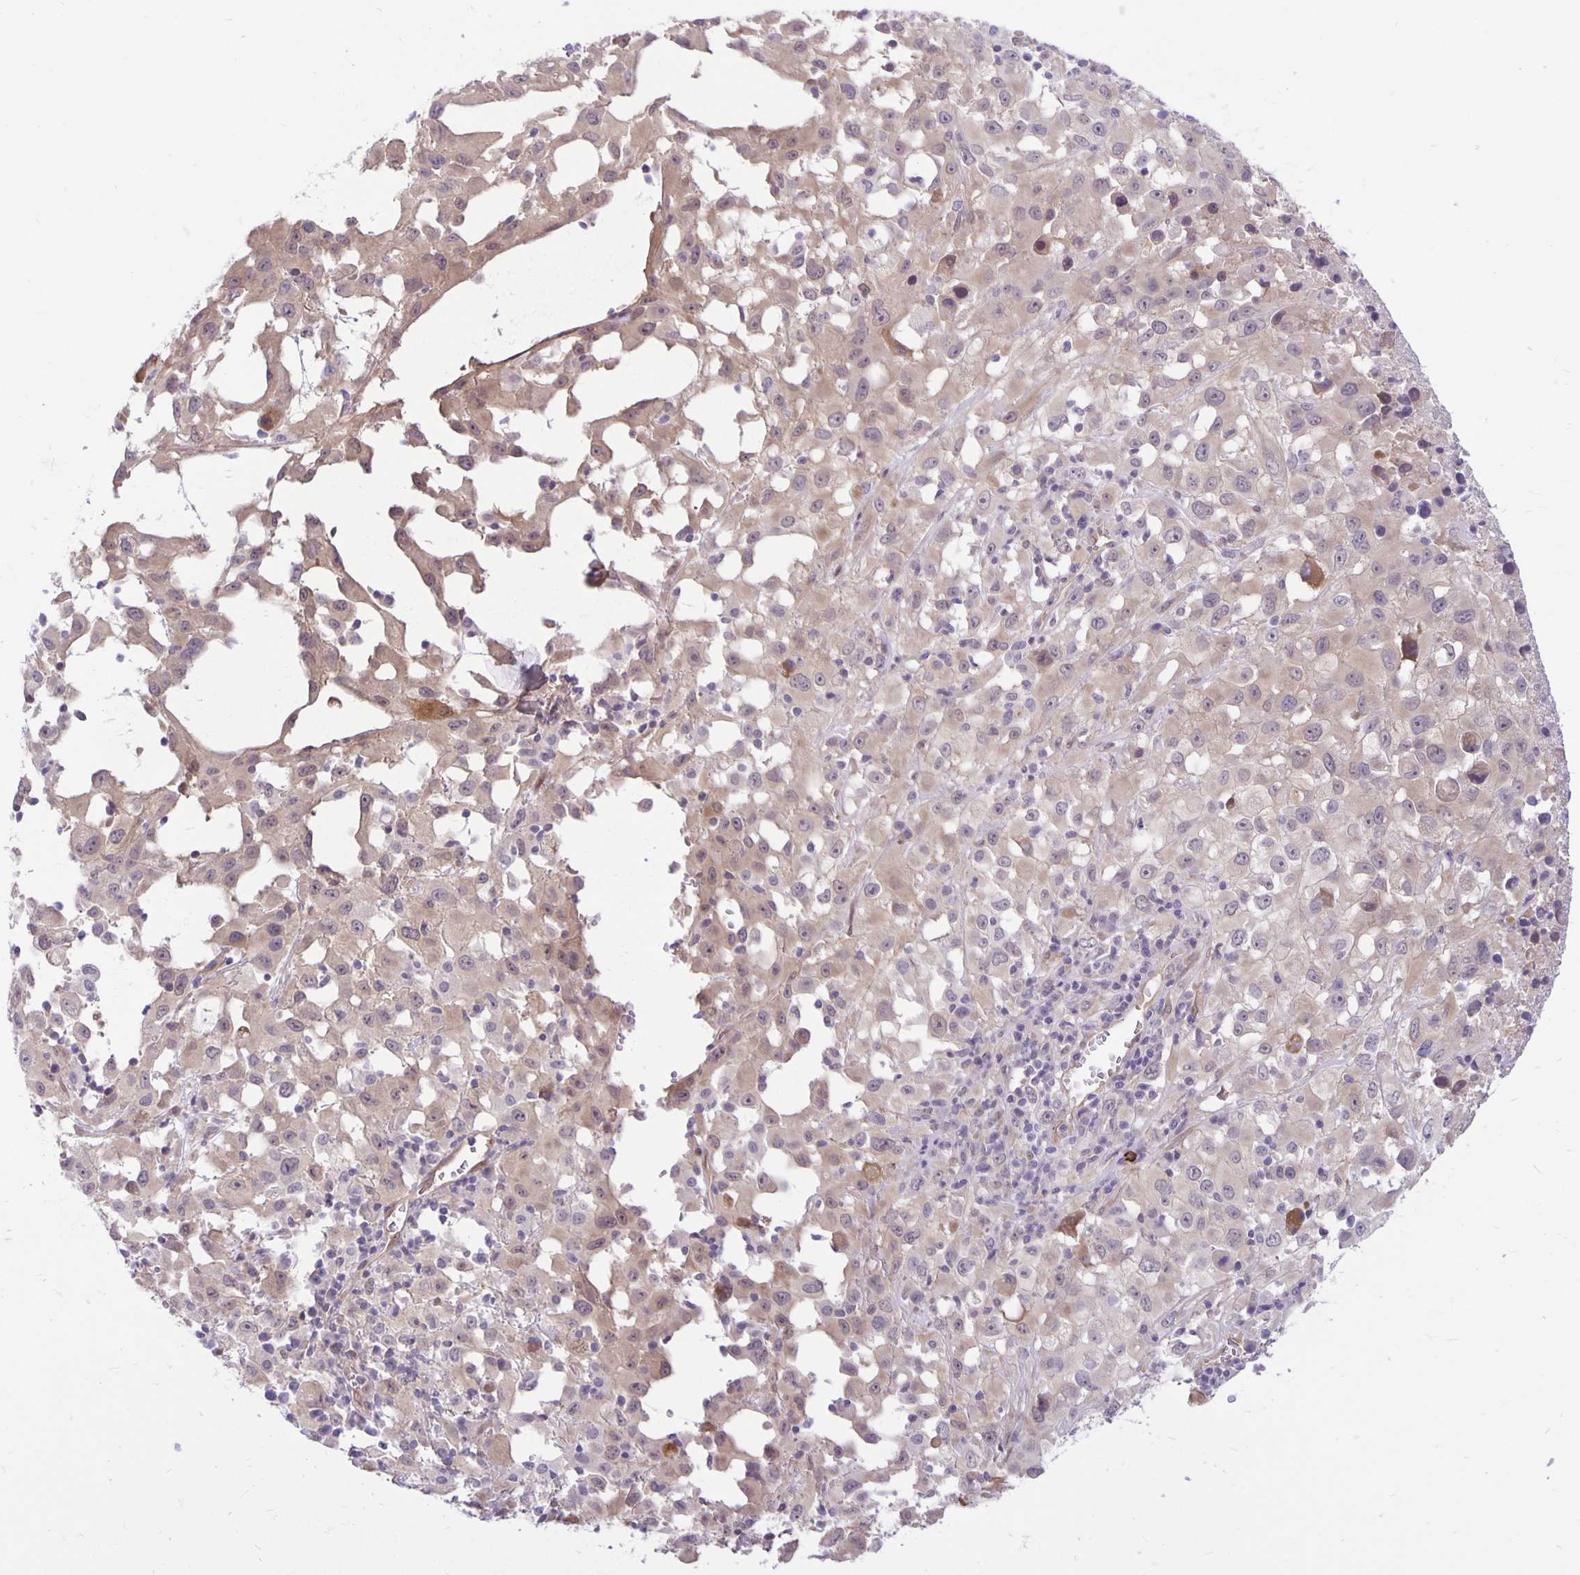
{"staining": {"intensity": "weak", "quantity": "25%-75%", "location": "cytoplasmic/membranous"}, "tissue": "melanoma", "cell_type": "Tumor cells", "image_type": "cancer", "snomed": [{"axis": "morphology", "description": "Malignant melanoma, Metastatic site"}, {"axis": "topography", "description": "Soft tissue"}], "caption": "Malignant melanoma (metastatic site) tissue exhibits weak cytoplasmic/membranous staining in about 25%-75% of tumor cells, visualized by immunohistochemistry.", "gene": "TAX1BP3", "patient": {"sex": "male", "age": 50}}